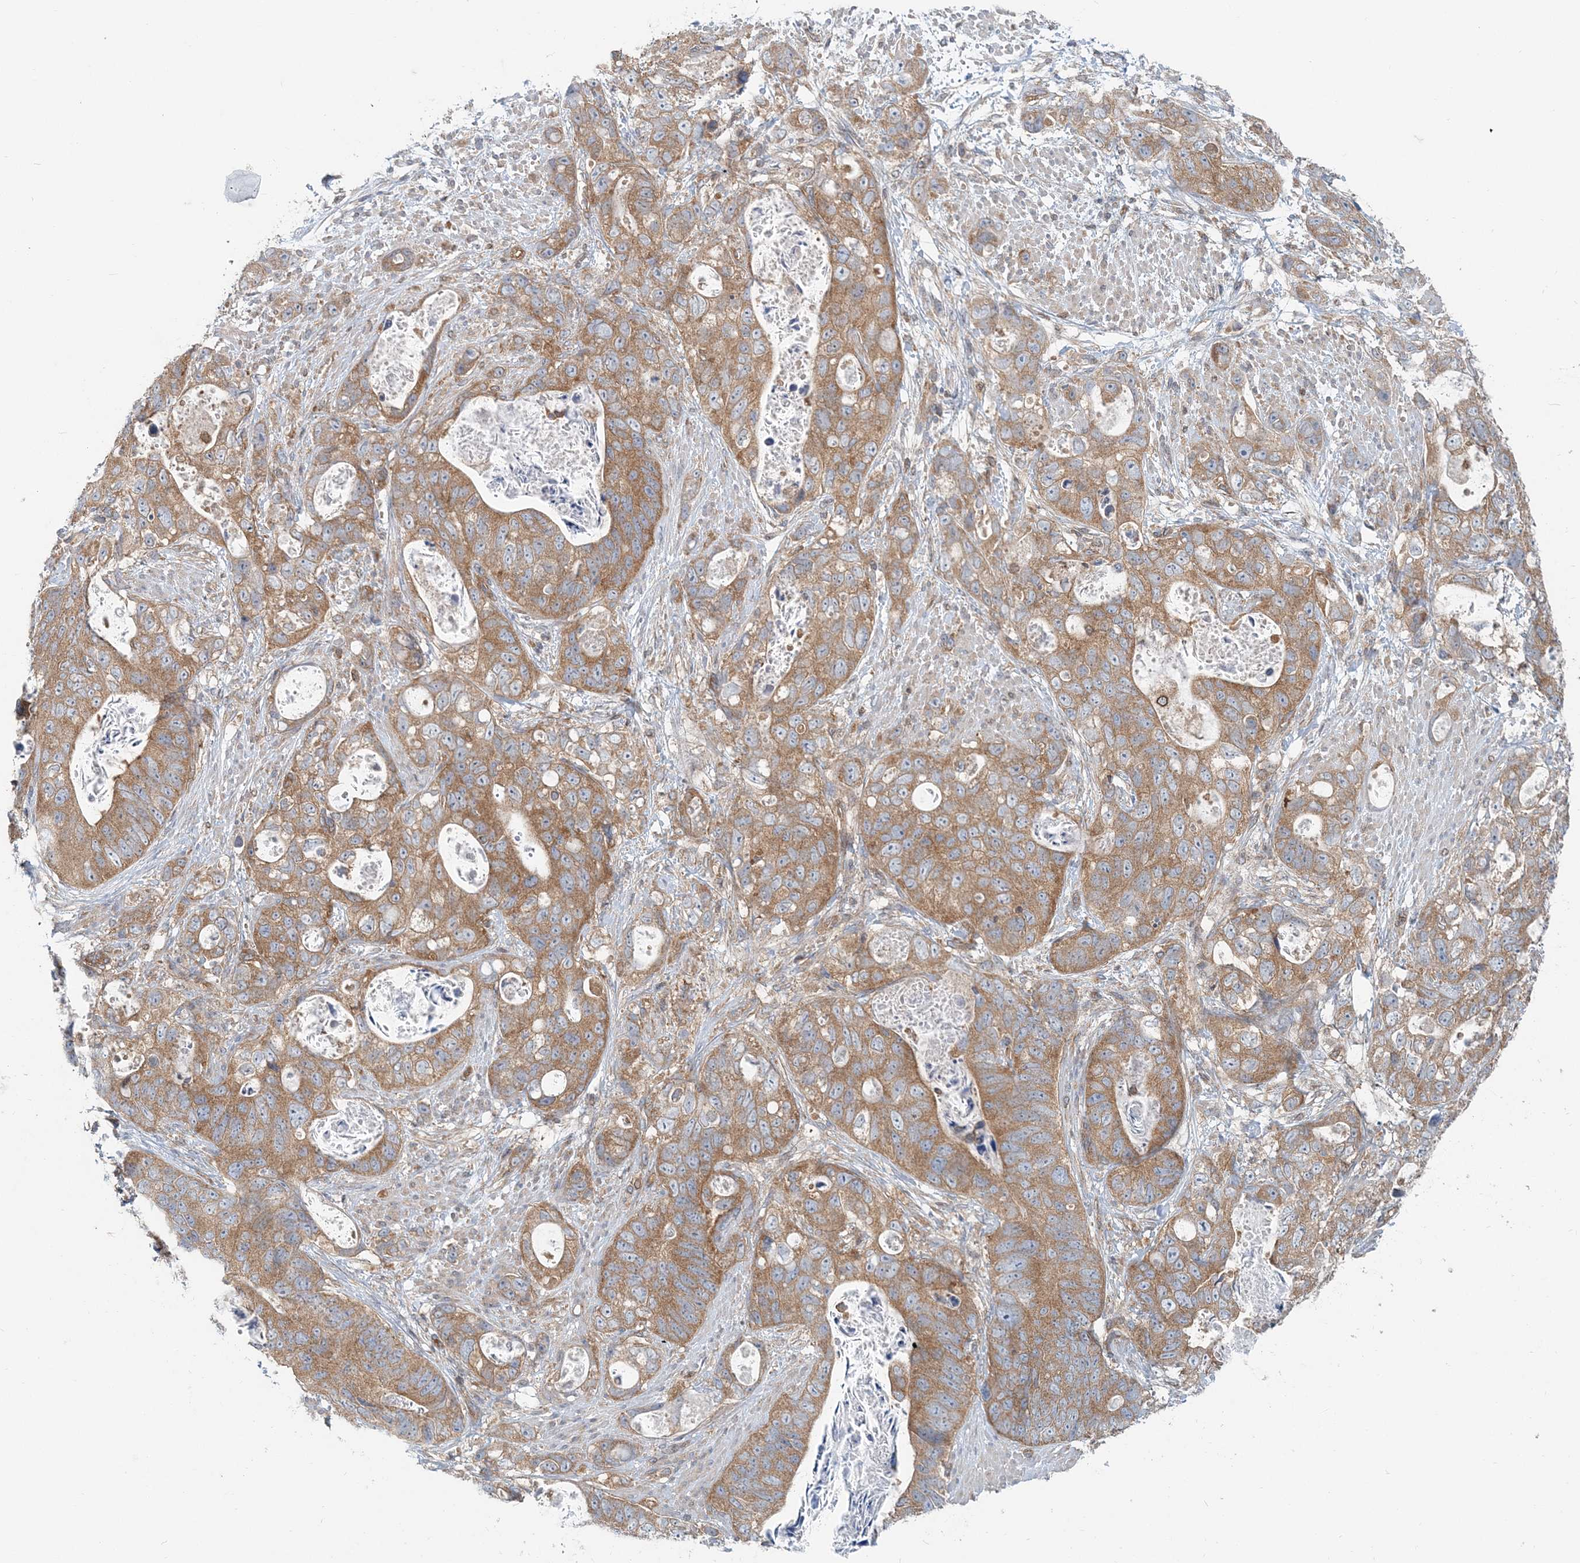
{"staining": {"intensity": "moderate", "quantity": ">75%", "location": "cytoplasmic/membranous"}, "tissue": "stomach cancer", "cell_type": "Tumor cells", "image_type": "cancer", "snomed": [{"axis": "morphology", "description": "Adenocarcinoma, NOS"}, {"axis": "topography", "description": "Stomach"}], "caption": "About >75% of tumor cells in human stomach cancer reveal moderate cytoplasmic/membranous protein staining as visualized by brown immunohistochemical staining.", "gene": "MOB4", "patient": {"sex": "female", "age": 89}}